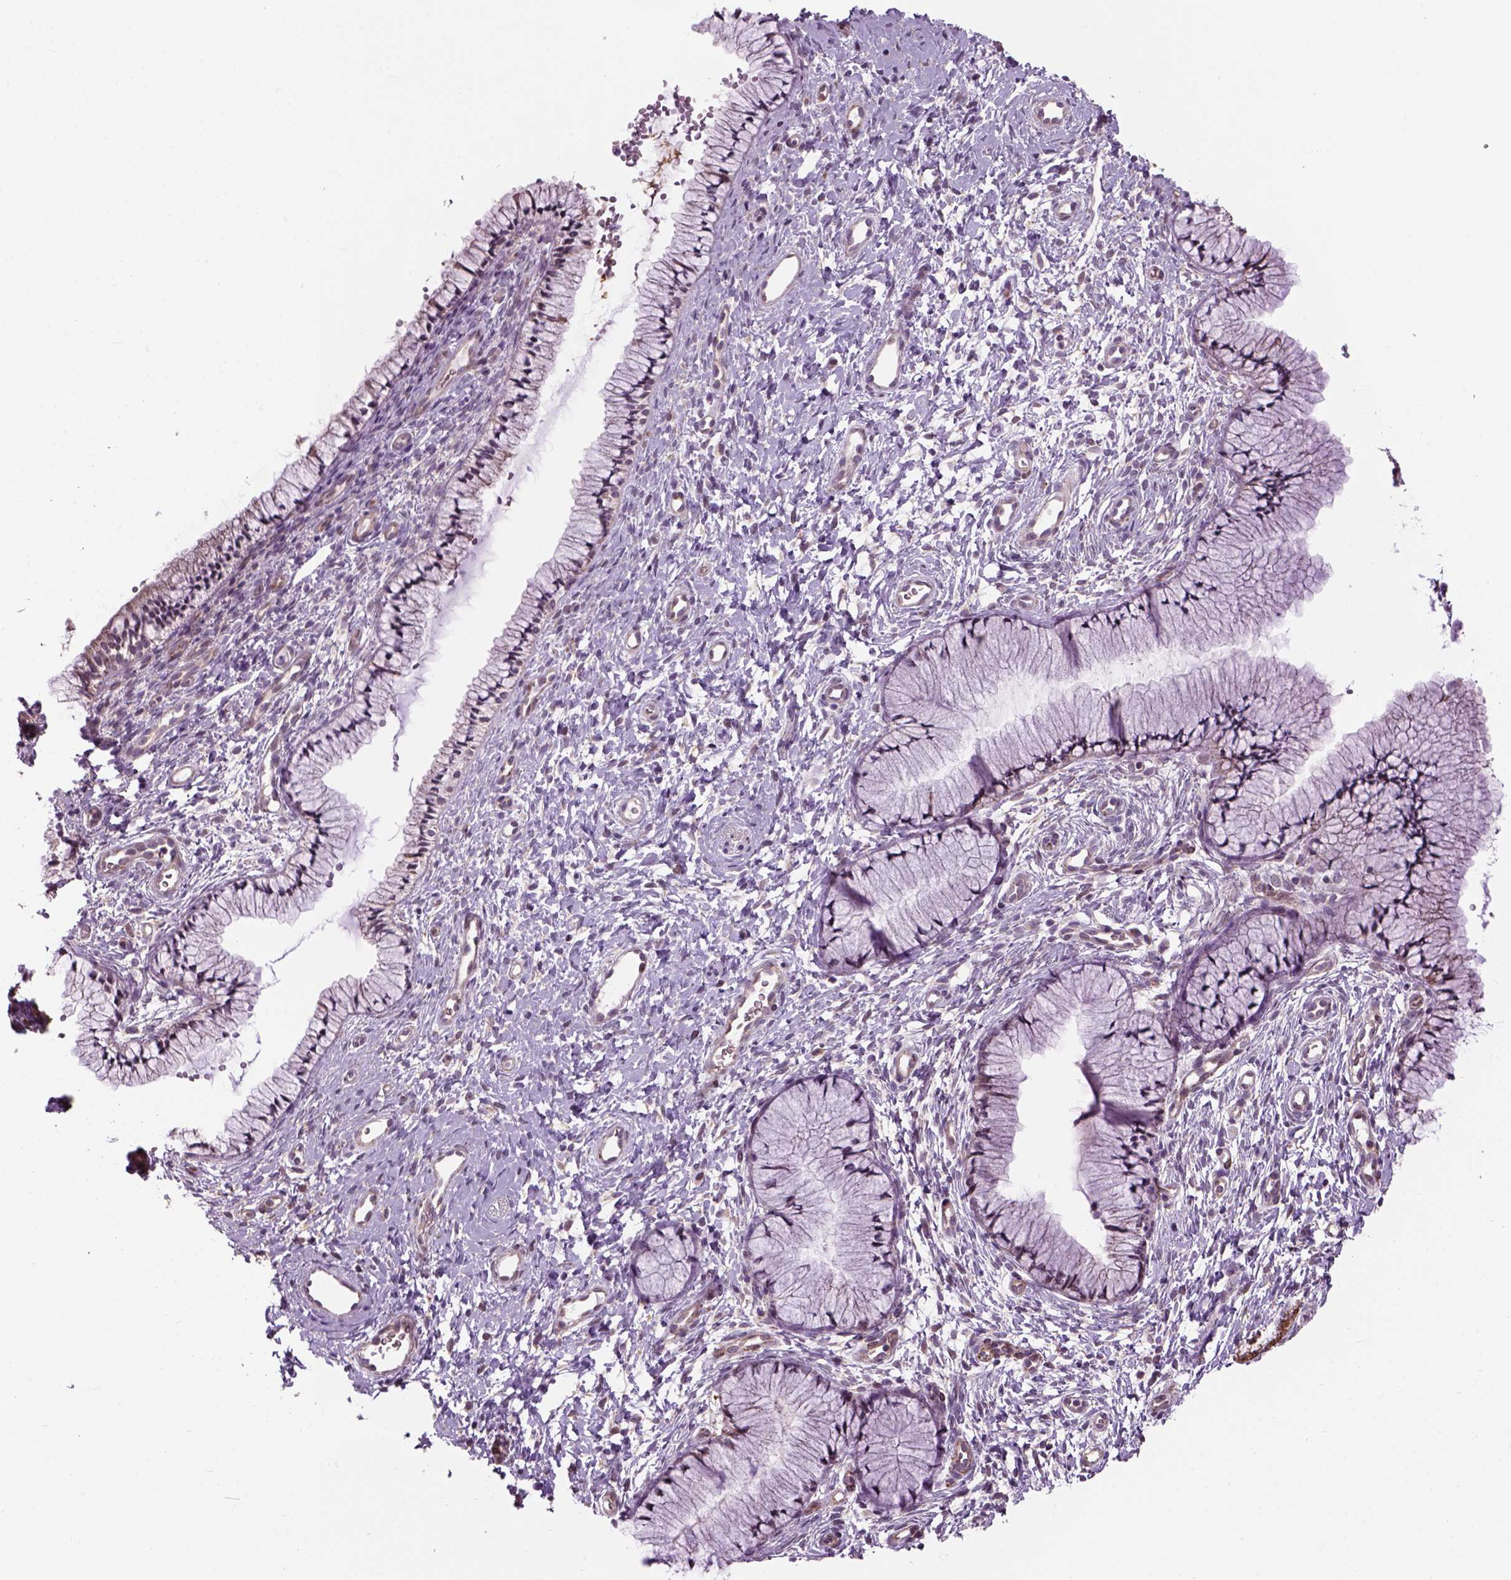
{"staining": {"intensity": "weak", "quantity": "<25%", "location": "cytoplasmic/membranous"}, "tissue": "cervix", "cell_type": "Glandular cells", "image_type": "normal", "snomed": [{"axis": "morphology", "description": "Normal tissue, NOS"}, {"axis": "topography", "description": "Cervix"}], "caption": "Immunohistochemical staining of unremarkable cervix reveals no significant staining in glandular cells.", "gene": "XK", "patient": {"sex": "female", "age": 36}}